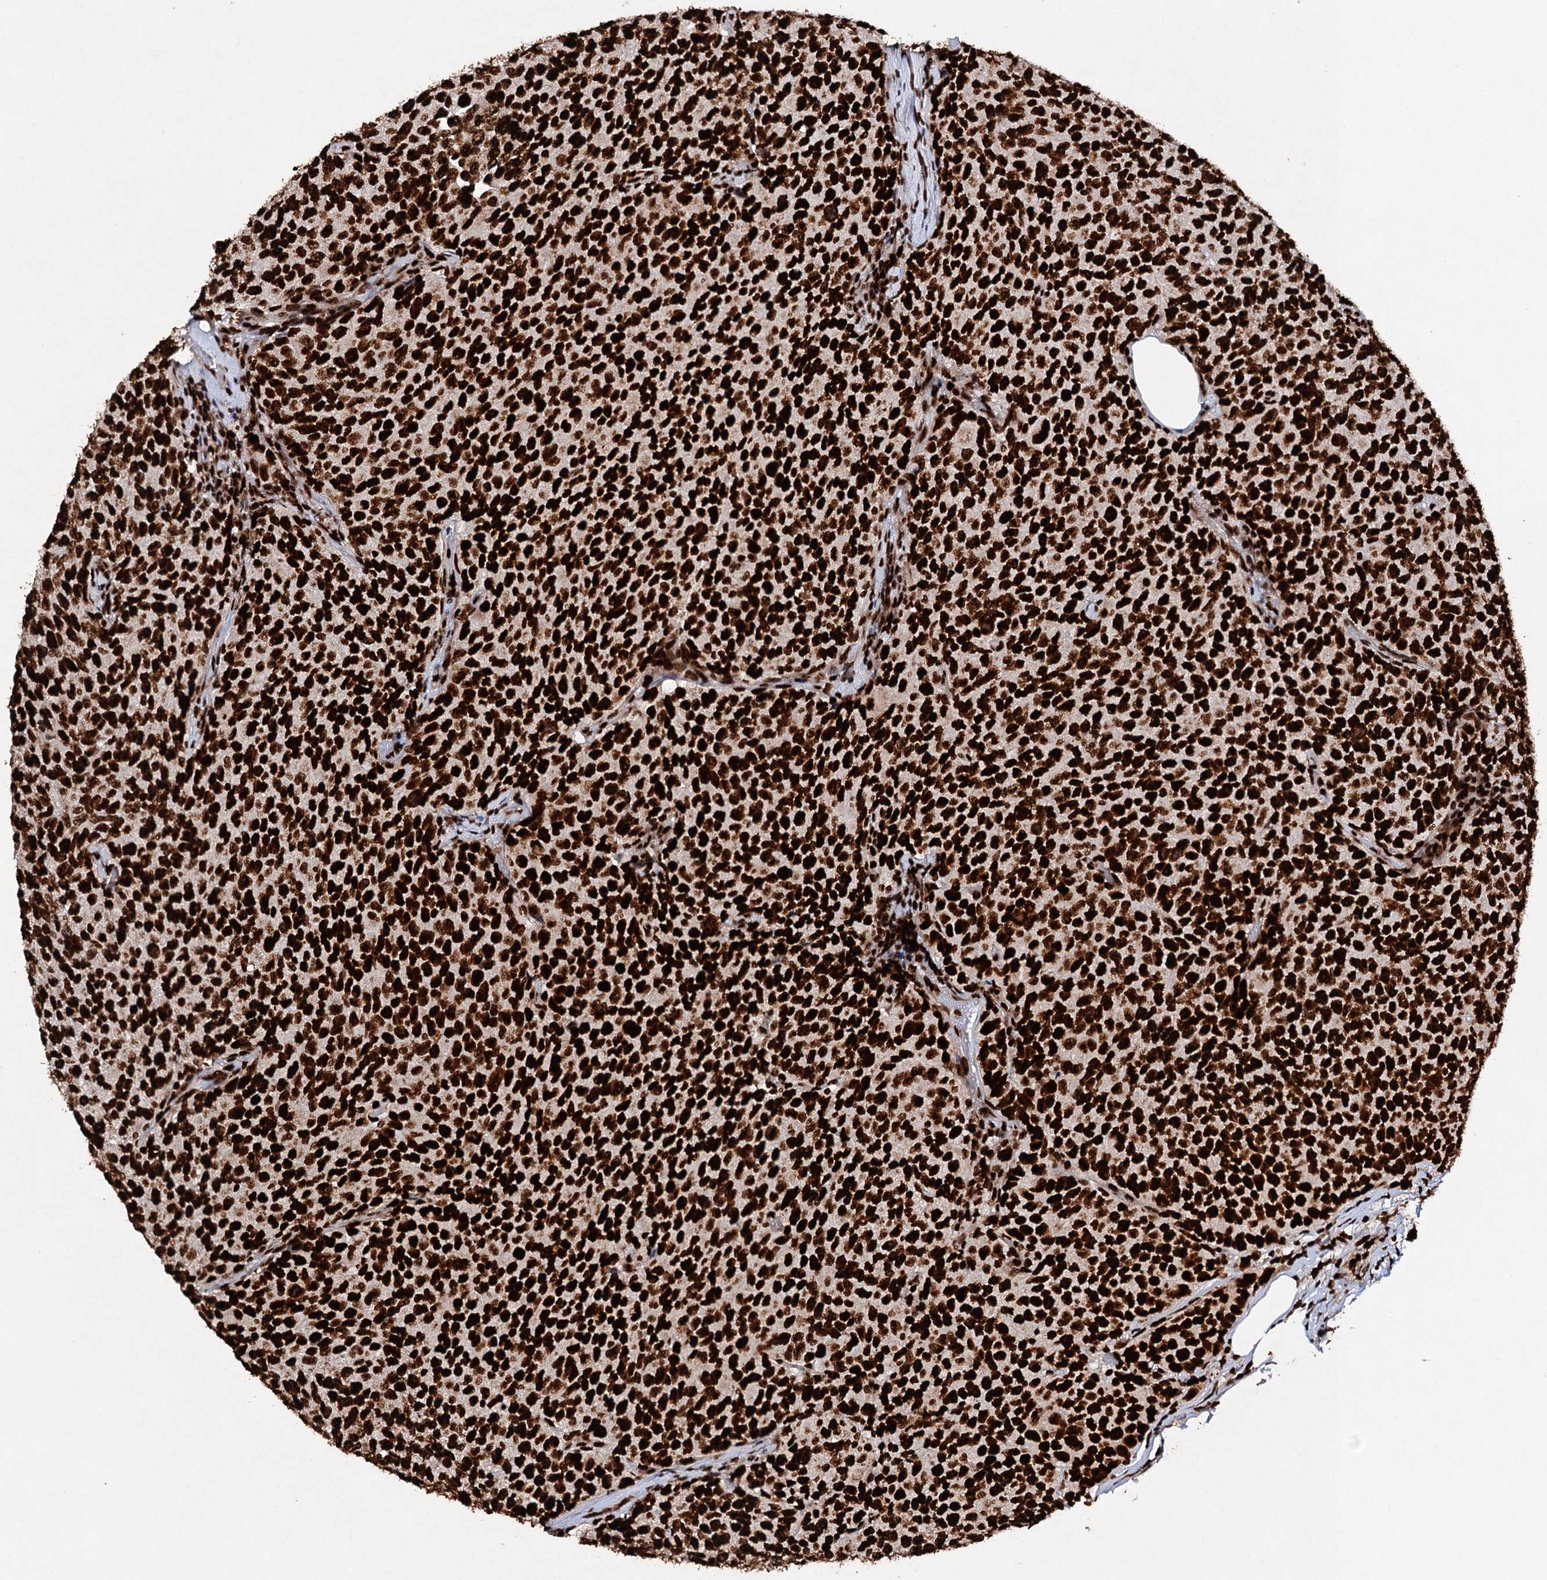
{"staining": {"intensity": "strong", "quantity": ">75%", "location": "nuclear"}, "tissue": "breast cancer", "cell_type": "Tumor cells", "image_type": "cancer", "snomed": [{"axis": "morphology", "description": "Duct carcinoma"}, {"axis": "topography", "description": "Breast"}], "caption": "Invasive ductal carcinoma (breast) stained with a protein marker displays strong staining in tumor cells.", "gene": "MATR3", "patient": {"sex": "female", "age": 55}}